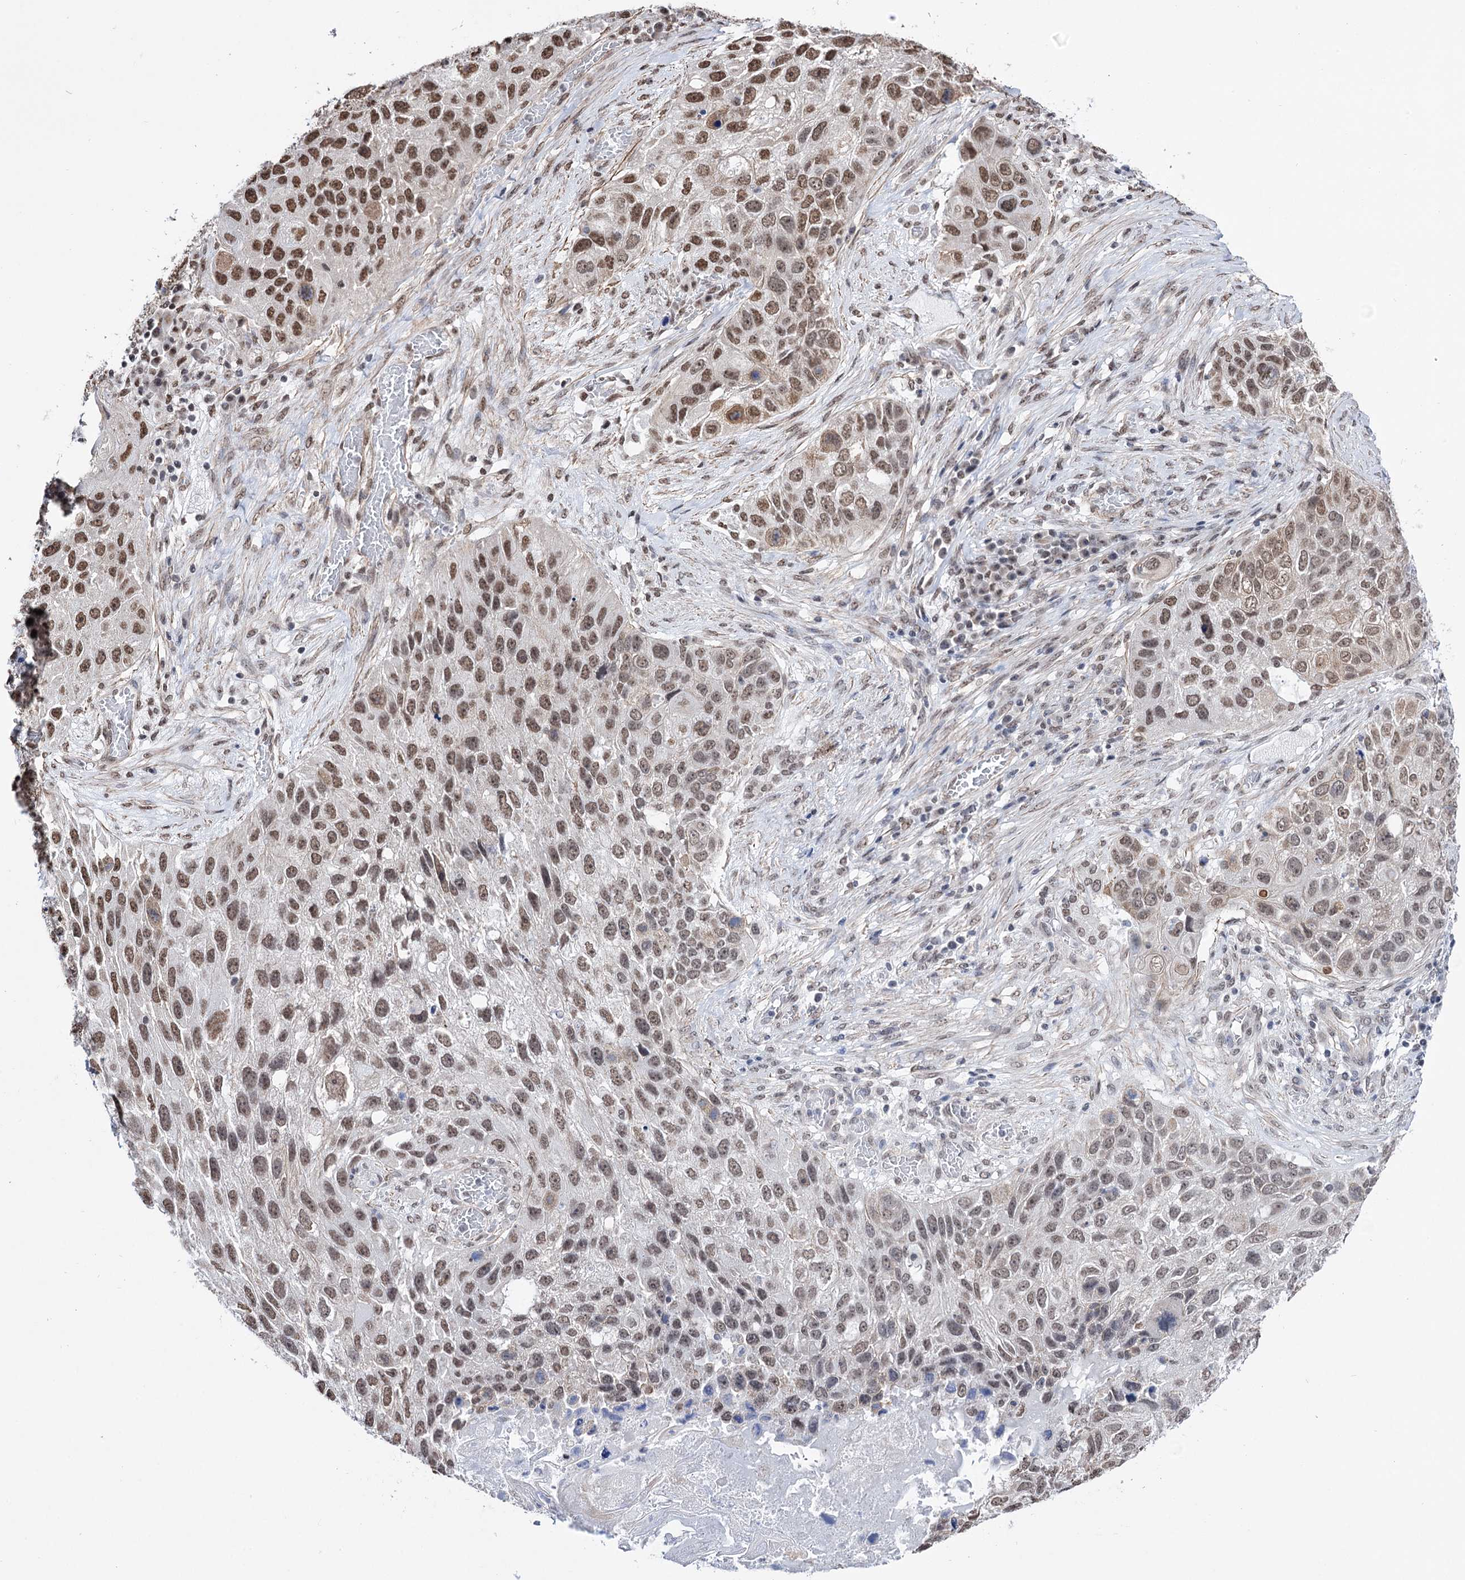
{"staining": {"intensity": "moderate", "quantity": ">75%", "location": "nuclear"}, "tissue": "lung cancer", "cell_type": "Tumor cells", "image_type": "cancer", "snomed": [{"axis": "morphology", "description": "Squamous cell carcinoma, NOS"}, {"axis": "topography", "description": "Lung"}], "caption": "Protein staining by IHC reveals moderate nuclear positivity in approximately >75% of tumor cells in squamous cell carcinoma (lung).", "gene": "ABHD10", "patient": {"sex": "male", "age": 61}}